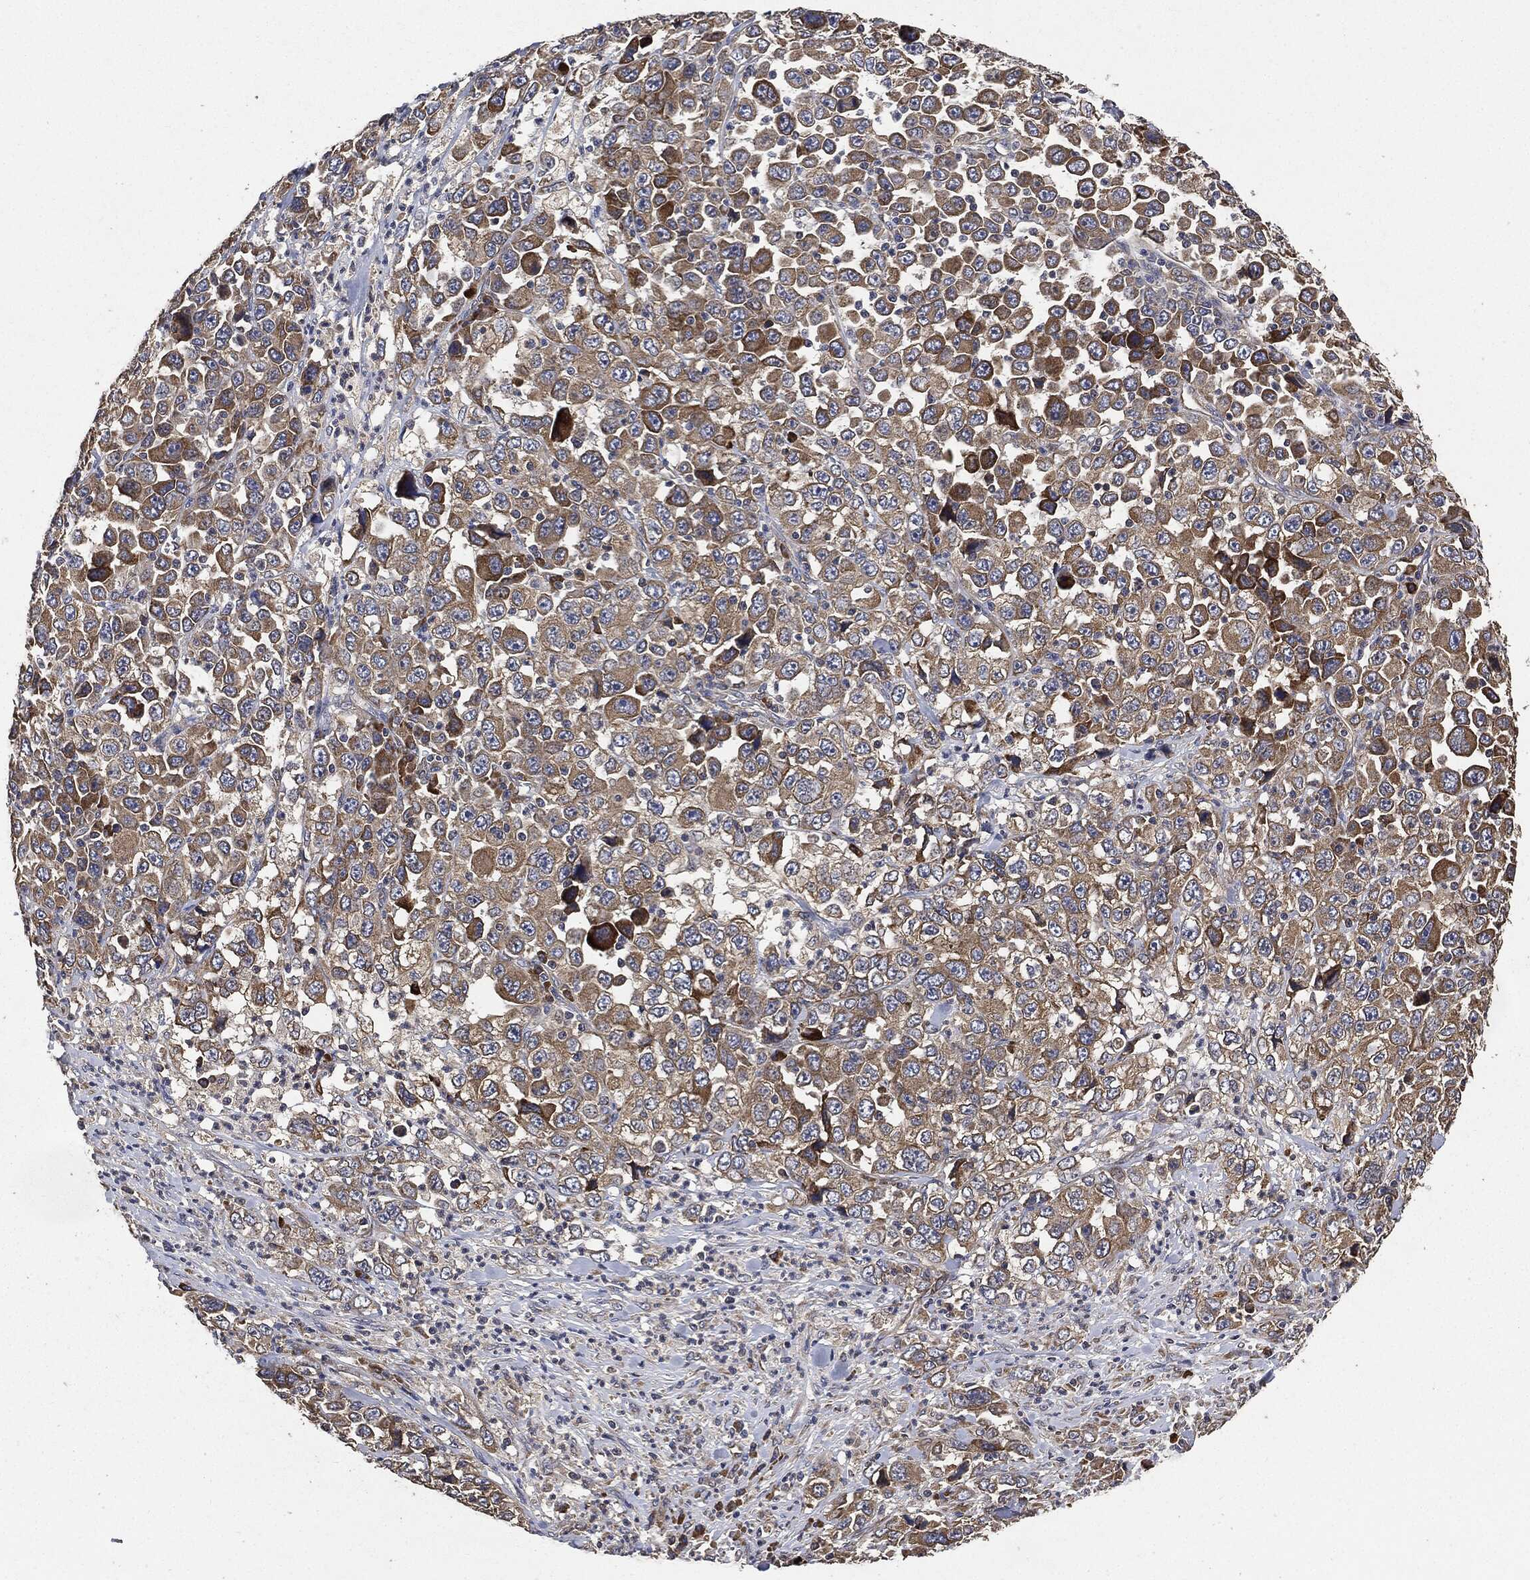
{"staining": {"intensity": "moderate", "quantity": "25%-75%", "location": "cytoplasmic/membranous"}, "tissue": "stomach cancer", "cell_type": "Tumor cells", "image_type": "cancer", "snomed": [{"axis": "morphology", "description": "Normal tissue, NOS"}, {"axis": "morphology", "description": "Adenocarcinoma, NOS"}, {"axis": "topography", "description": "Stomach, upper"}, {"axis": "topography", "description": "Stomach"}], "caption": "IHC histopathology image of adenocarcinoma (stomach) stained for a protein (brown), which exhibits medium levels of moderate cytoplasmic/membranous positivity in about 25%-75% of tumor cells.", "gene": "STK3", "patient": {"sex": "male", "age": 59}}